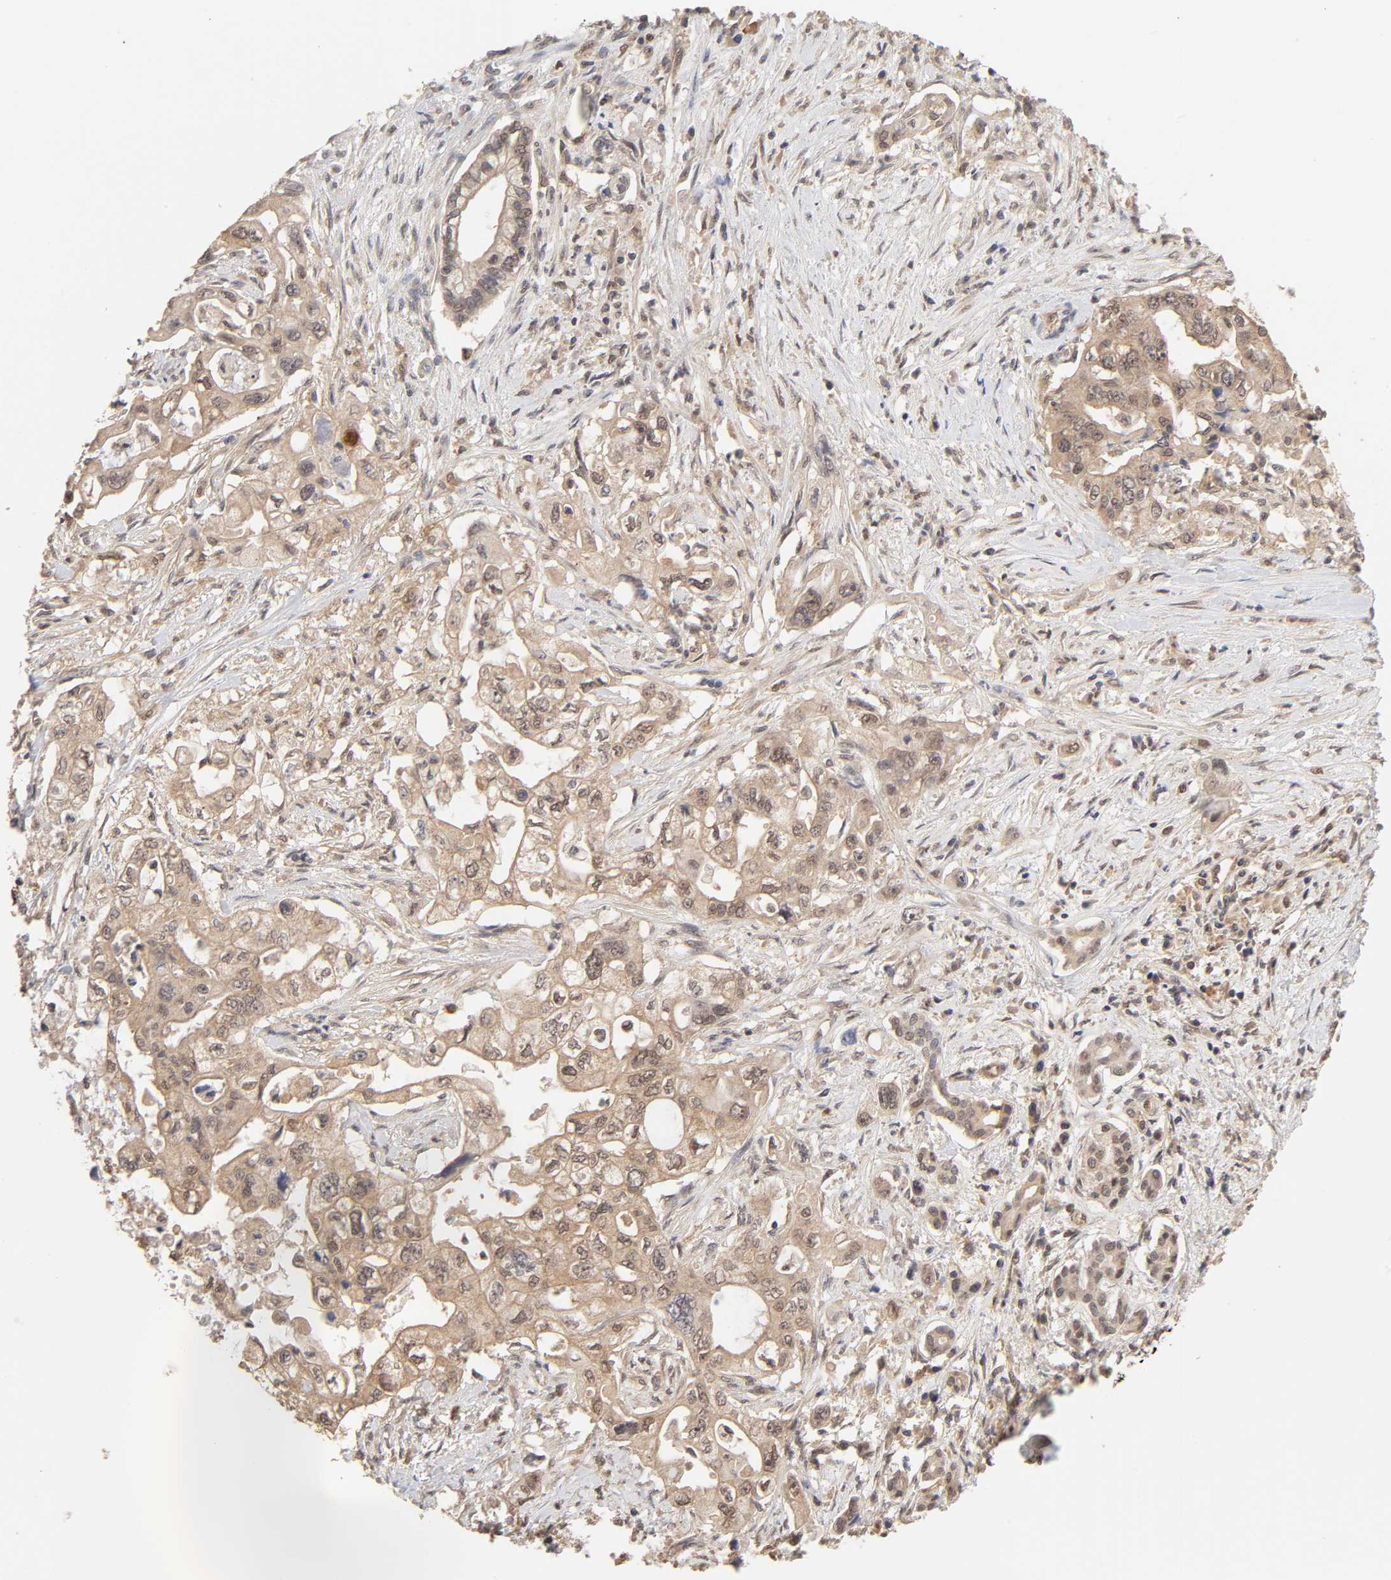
{"staining": {"intensity": "moderate", "quantity": ">75%", "location": "cytoplasmic/membranous"}, "tissue": "pancreatic cancer", "cell_type": "Tumor cells", "image_type": "cancer", "snomed": [{"axis": "morphology", "description": "Normal tissue, NOS"}, {"axis": "topography", "description": "Pancreas"}], "caption": "Immunohistochemistry (IHC) of pancreatic cancer shows medium levels of moderate cytoplasmic/membranous positivity in about >75% of tumor cells.", "gene": "MAPK1", "patient": {"sex": "male", "age": 42}}